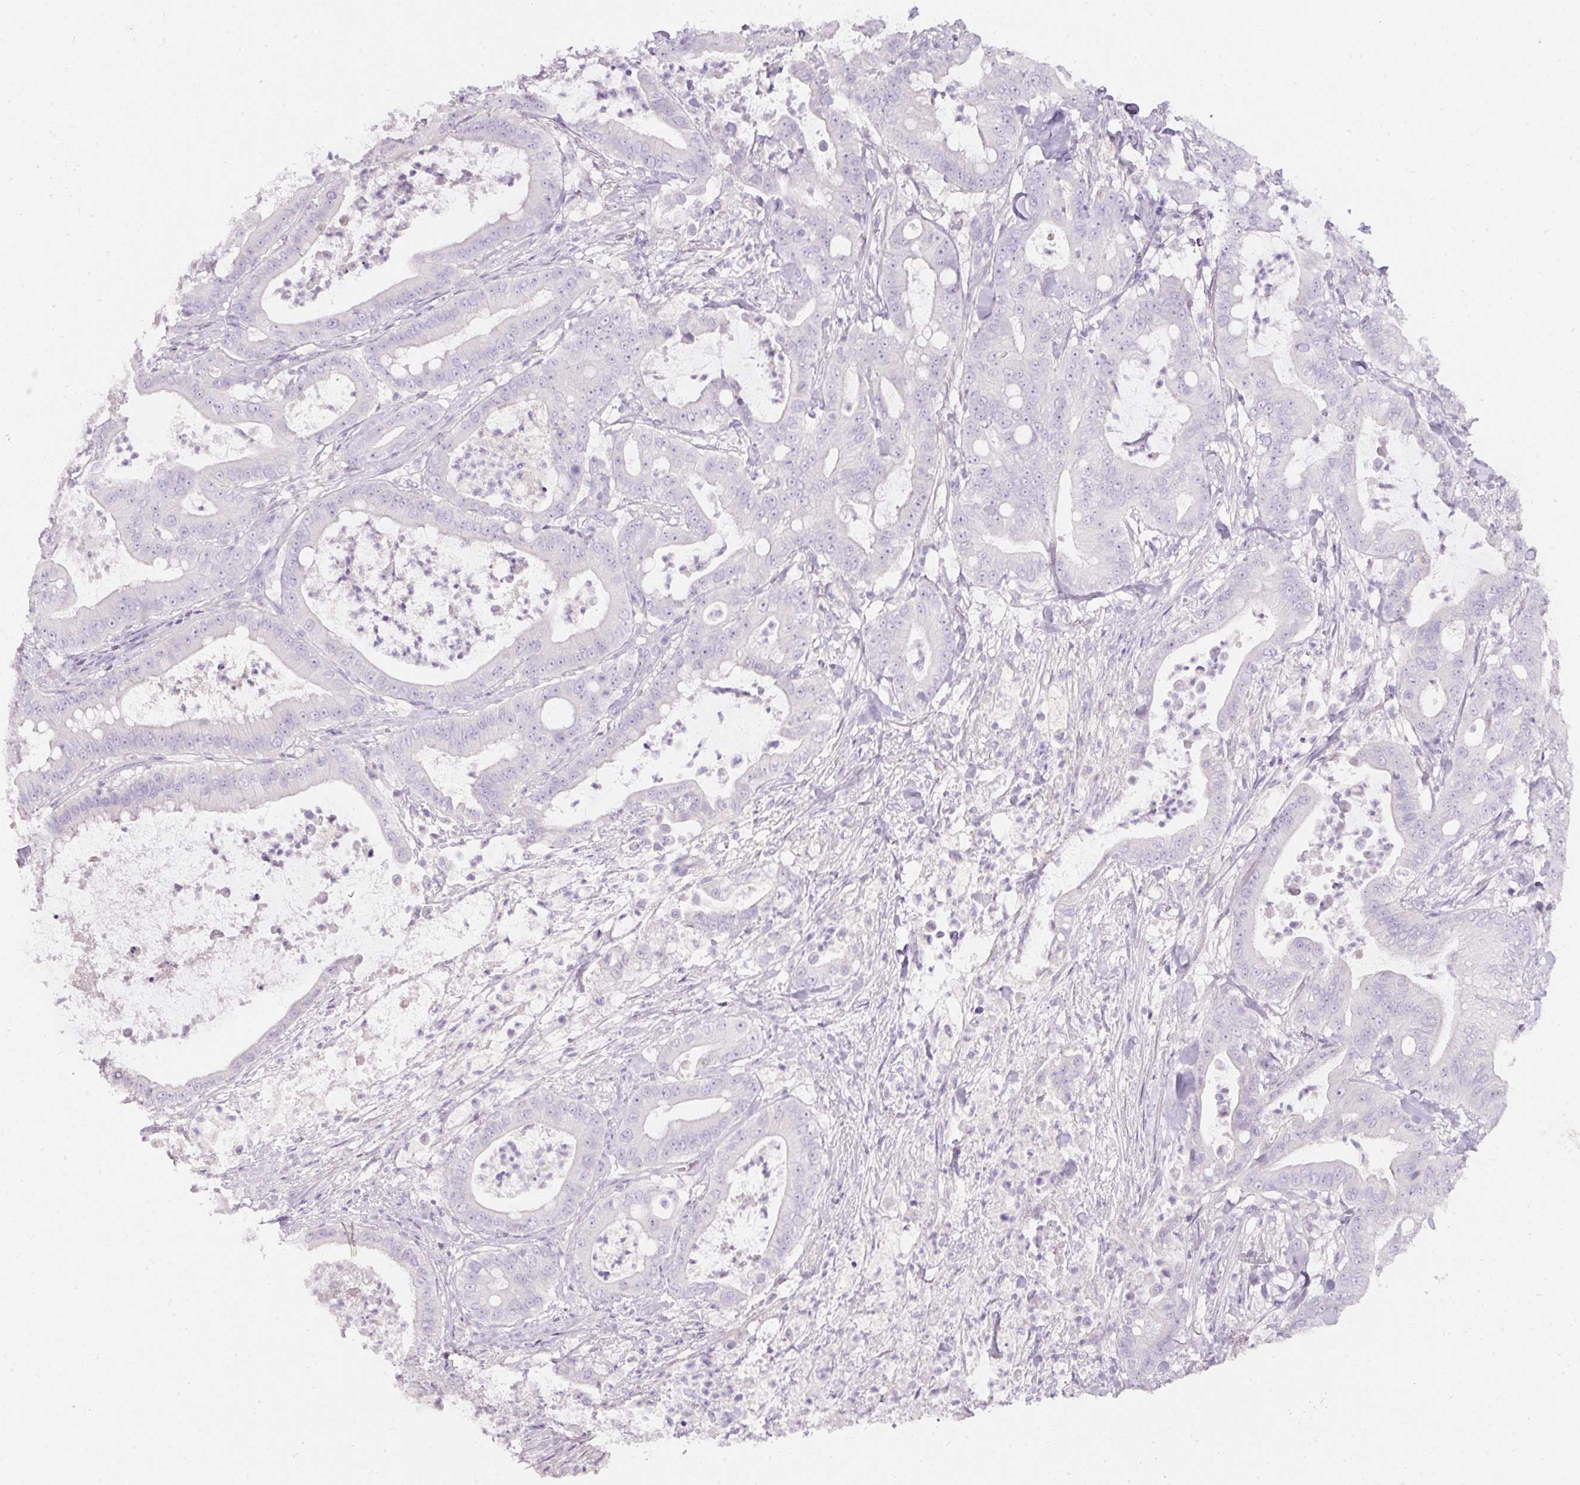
{"staining": {"intensity": "negative", "quantity": "none", "location": "none"}, "tissue": "pancreatic cancer", "cell_type": "Tumor cells", "image_type": "cancer", "snomed": [{"axis": "morphology", "description": "Adenocarcinoma, NOS"}, {"axis": "topography", "description": "Pancreas"}], "caption": "The IHC image has no significant staining in tumor cells of adenocarcinoma (pancreatic) tissue.", "gene": "SLC2A2", "patient": {"sex": "male", "age": 71}}